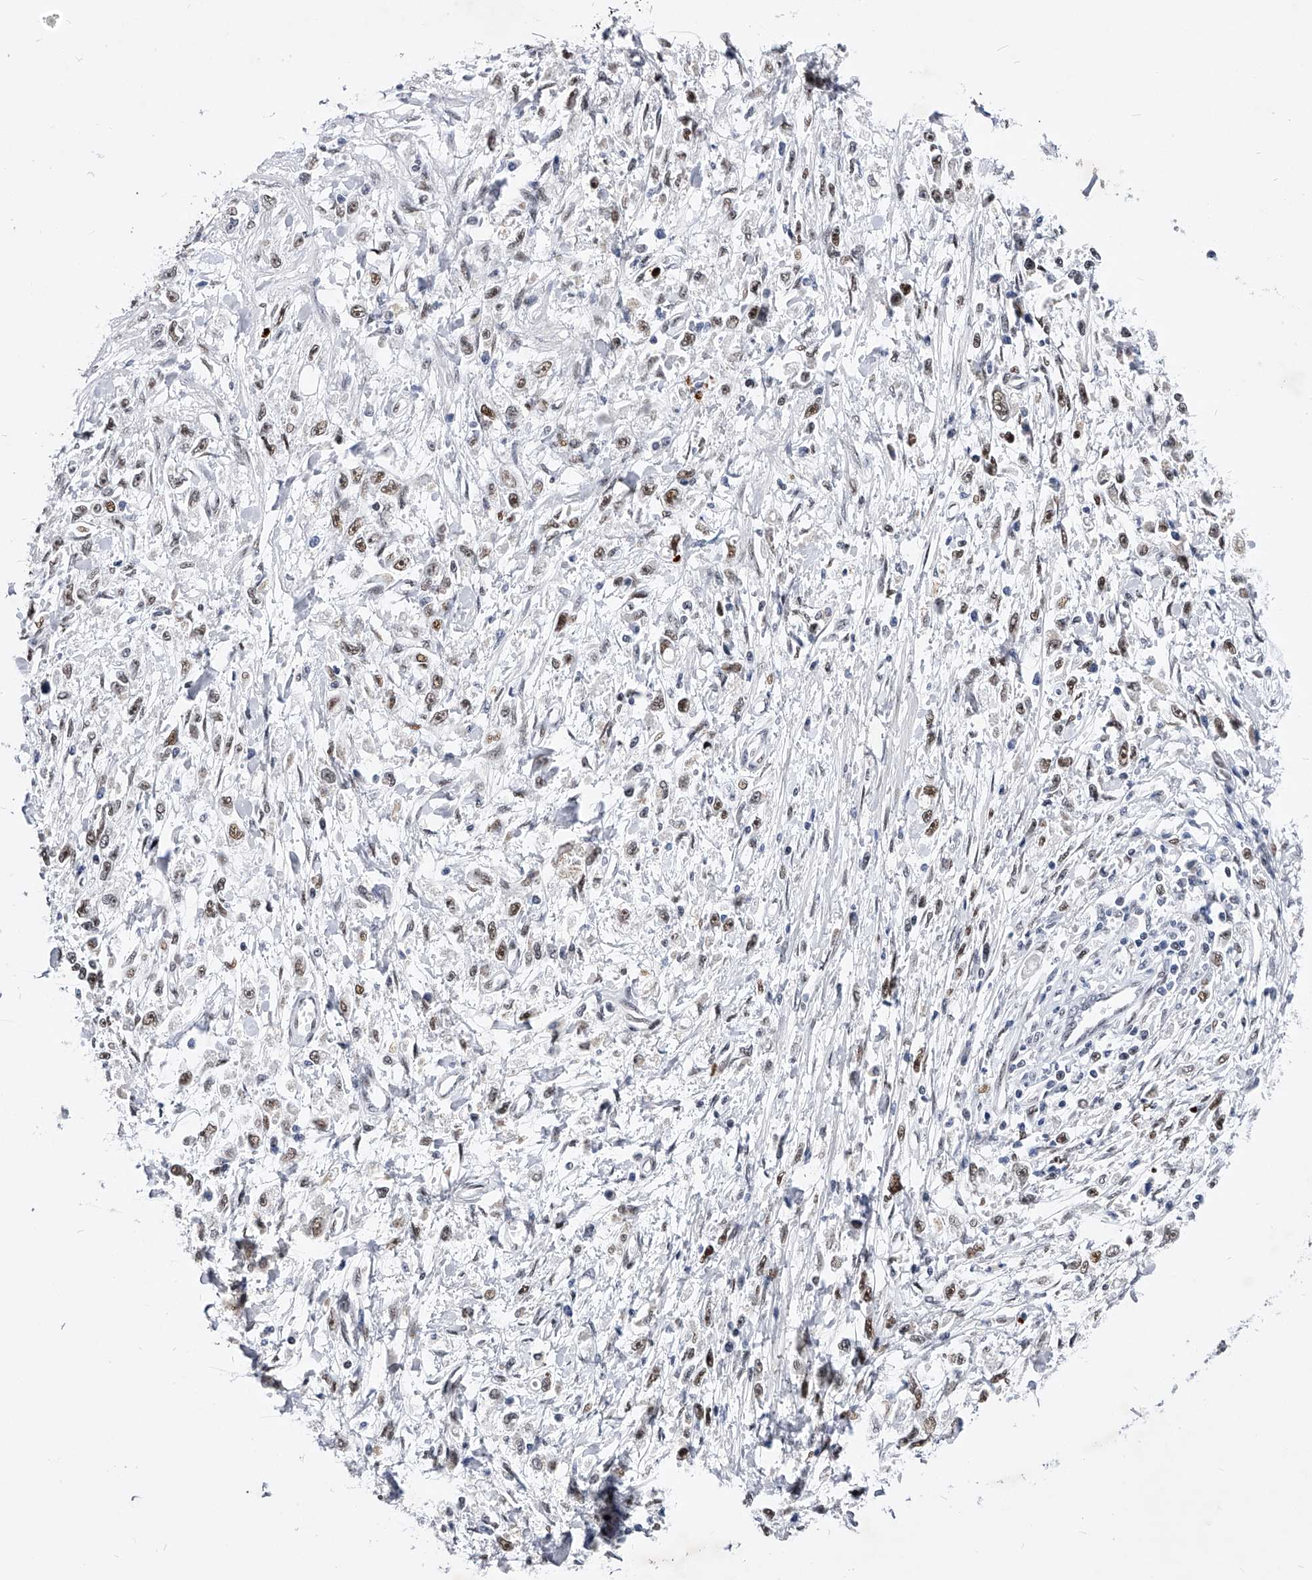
{"staining": {"intensity": "moderate", "quantity": ">75%", "location": "nuclear"}, "tissue": "stomach cancer", "cell_type": "Tumor cells", "image_type": "cancer", "snomed": [{"axis": "morphology", "description": "Adenocarcinoma, NOS"}, {"axis": "topography", "description": "Stomach"}], "caption": "Moderate nuclear protein positivity is identified in approximately >75% of tumor cells in stomach cancer (adenocarcinoma).", "gene": "TESK2", "patient": {"sex": "female", "age": 59}}